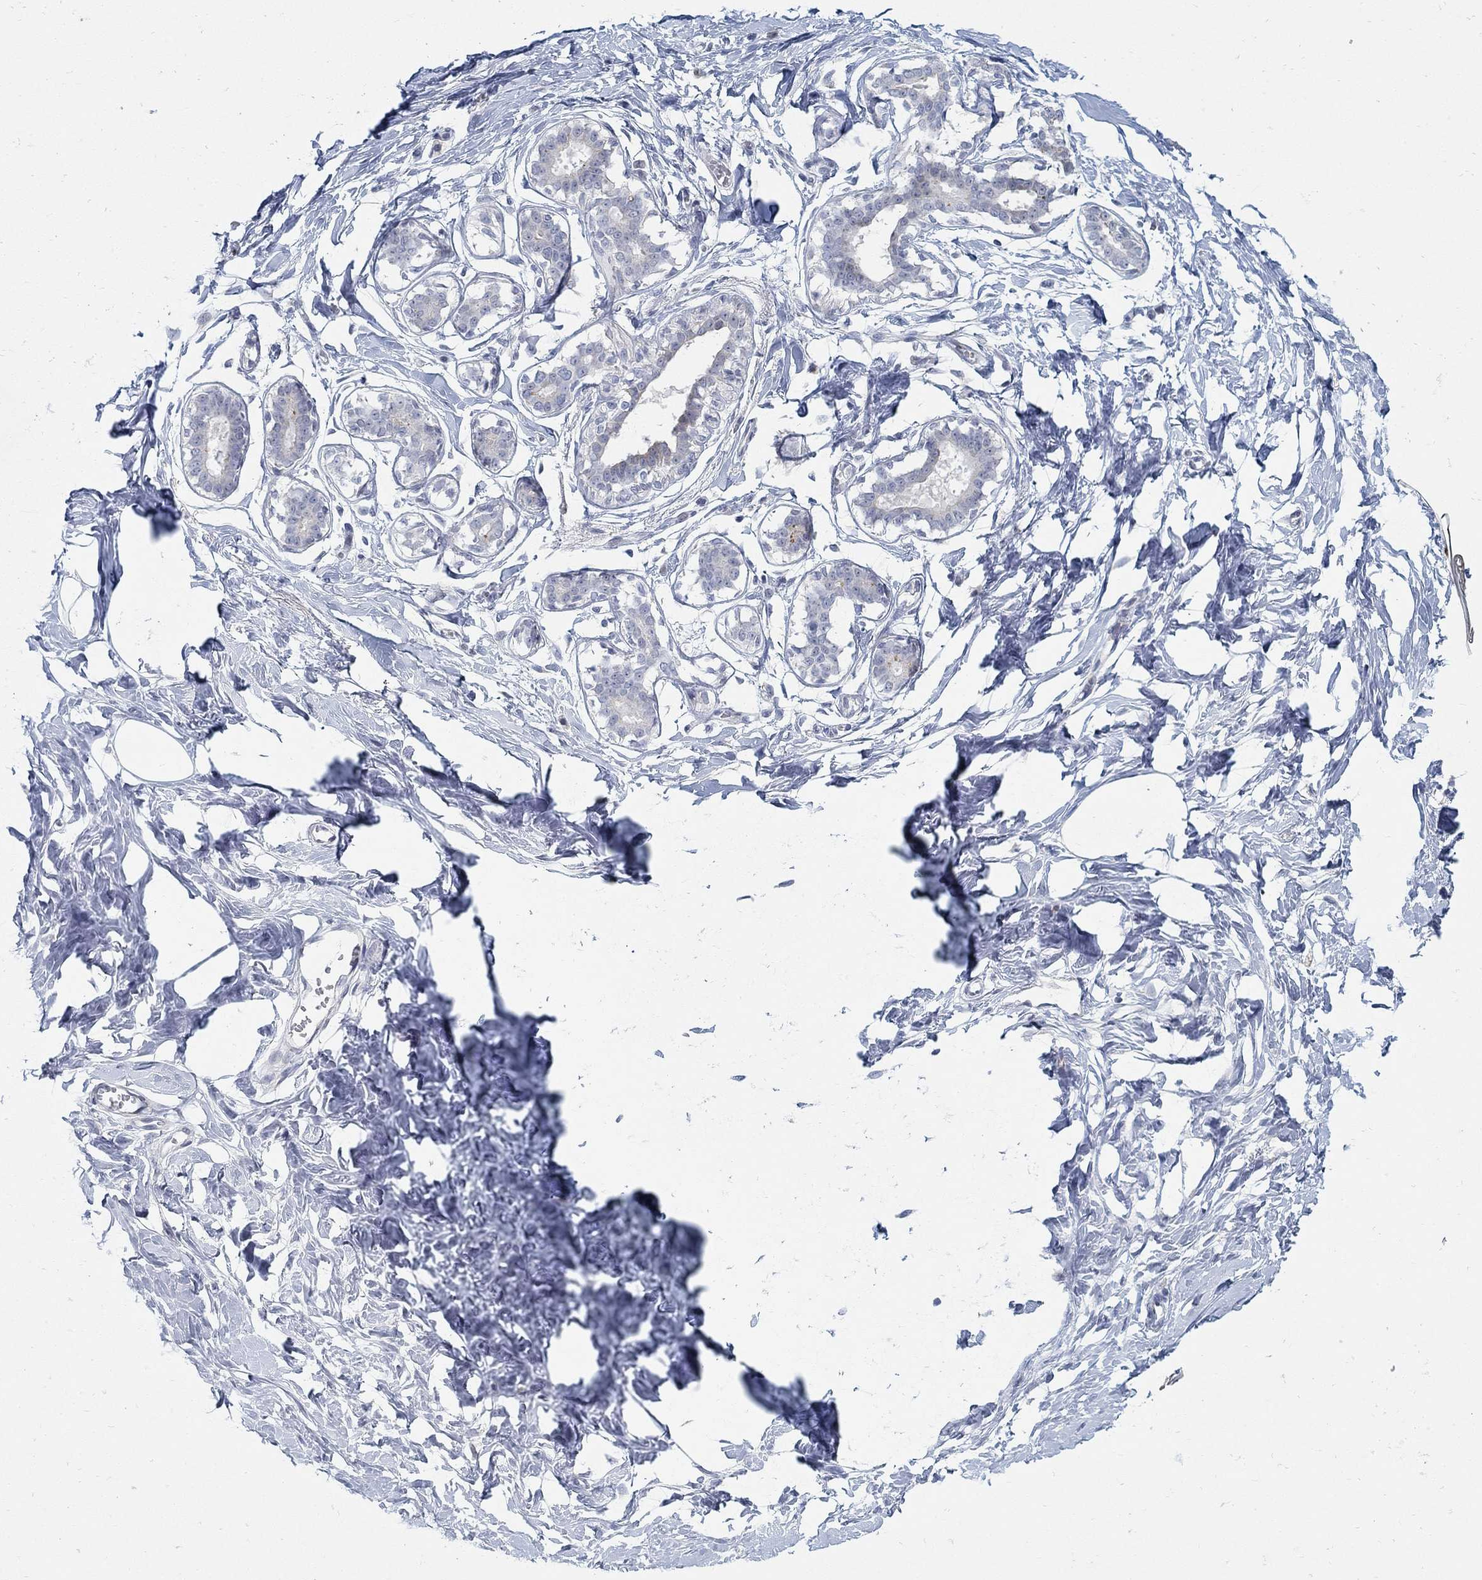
{"staining": {"intensity": "negative", "quantity": "none", "location": "none"}, "tissue": "breast", "cell_type": "Adipocytes", "image_type": "normal", "snomed": [{"axis": "morphology", "description": "Normal tissue, NOS"}, {"axis": "morphology", "description": "Lobular carcinoma, in situ"}, {"axis": "topography", "description": "Breast"}], "caption": "DAB (3,3'-diaminobenzidine) immunohistochemical staining of benign human breast reveals no significant expression in adipocytes.", "gene": "ANO7", "patient": {"sex": "female", "age": 35}}